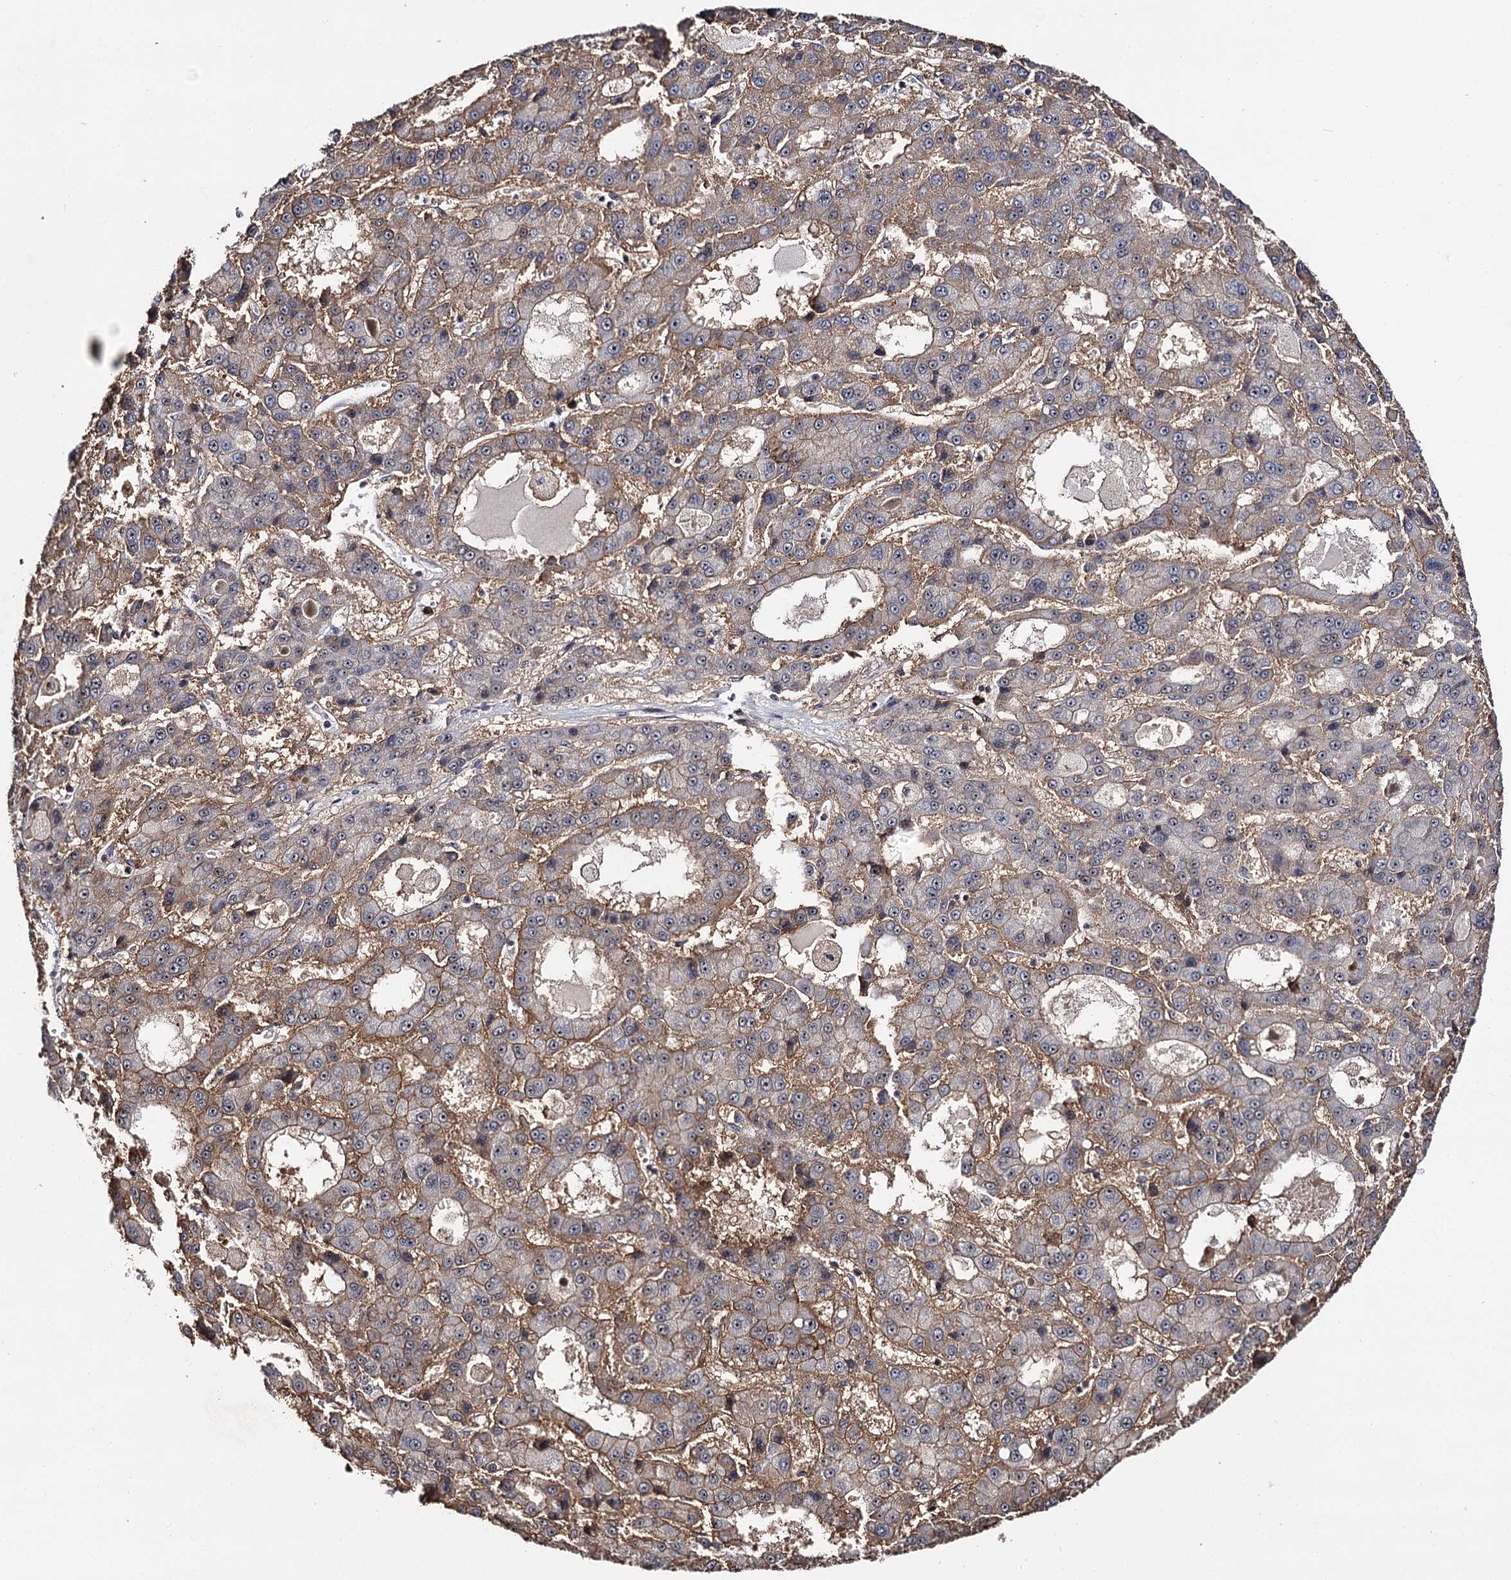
{"staining": {"intensity": "weak", "quantity": "25%-75%", "location": "cytoplasmic/membranous"}, "tissue": "liver cancer", "cell_type": "Tumor cells", "image_type": "cancer", "snomed": [{"axis": "morphology", "description": "Carcinoma, Hepatocellular, NOS"}, {"axis": "topography", "description": "Liver"}], "caption": "Immunohistochemistry (IHC) (DAB) staining of human liver cancer (hepatocellular carcinoma) reveals weak cytoplasmic/membranous protein expression in about 25%-75% of tumor cells.", "gene": "SUPT20H", "patient": {"sex": "male", "age": 70}}